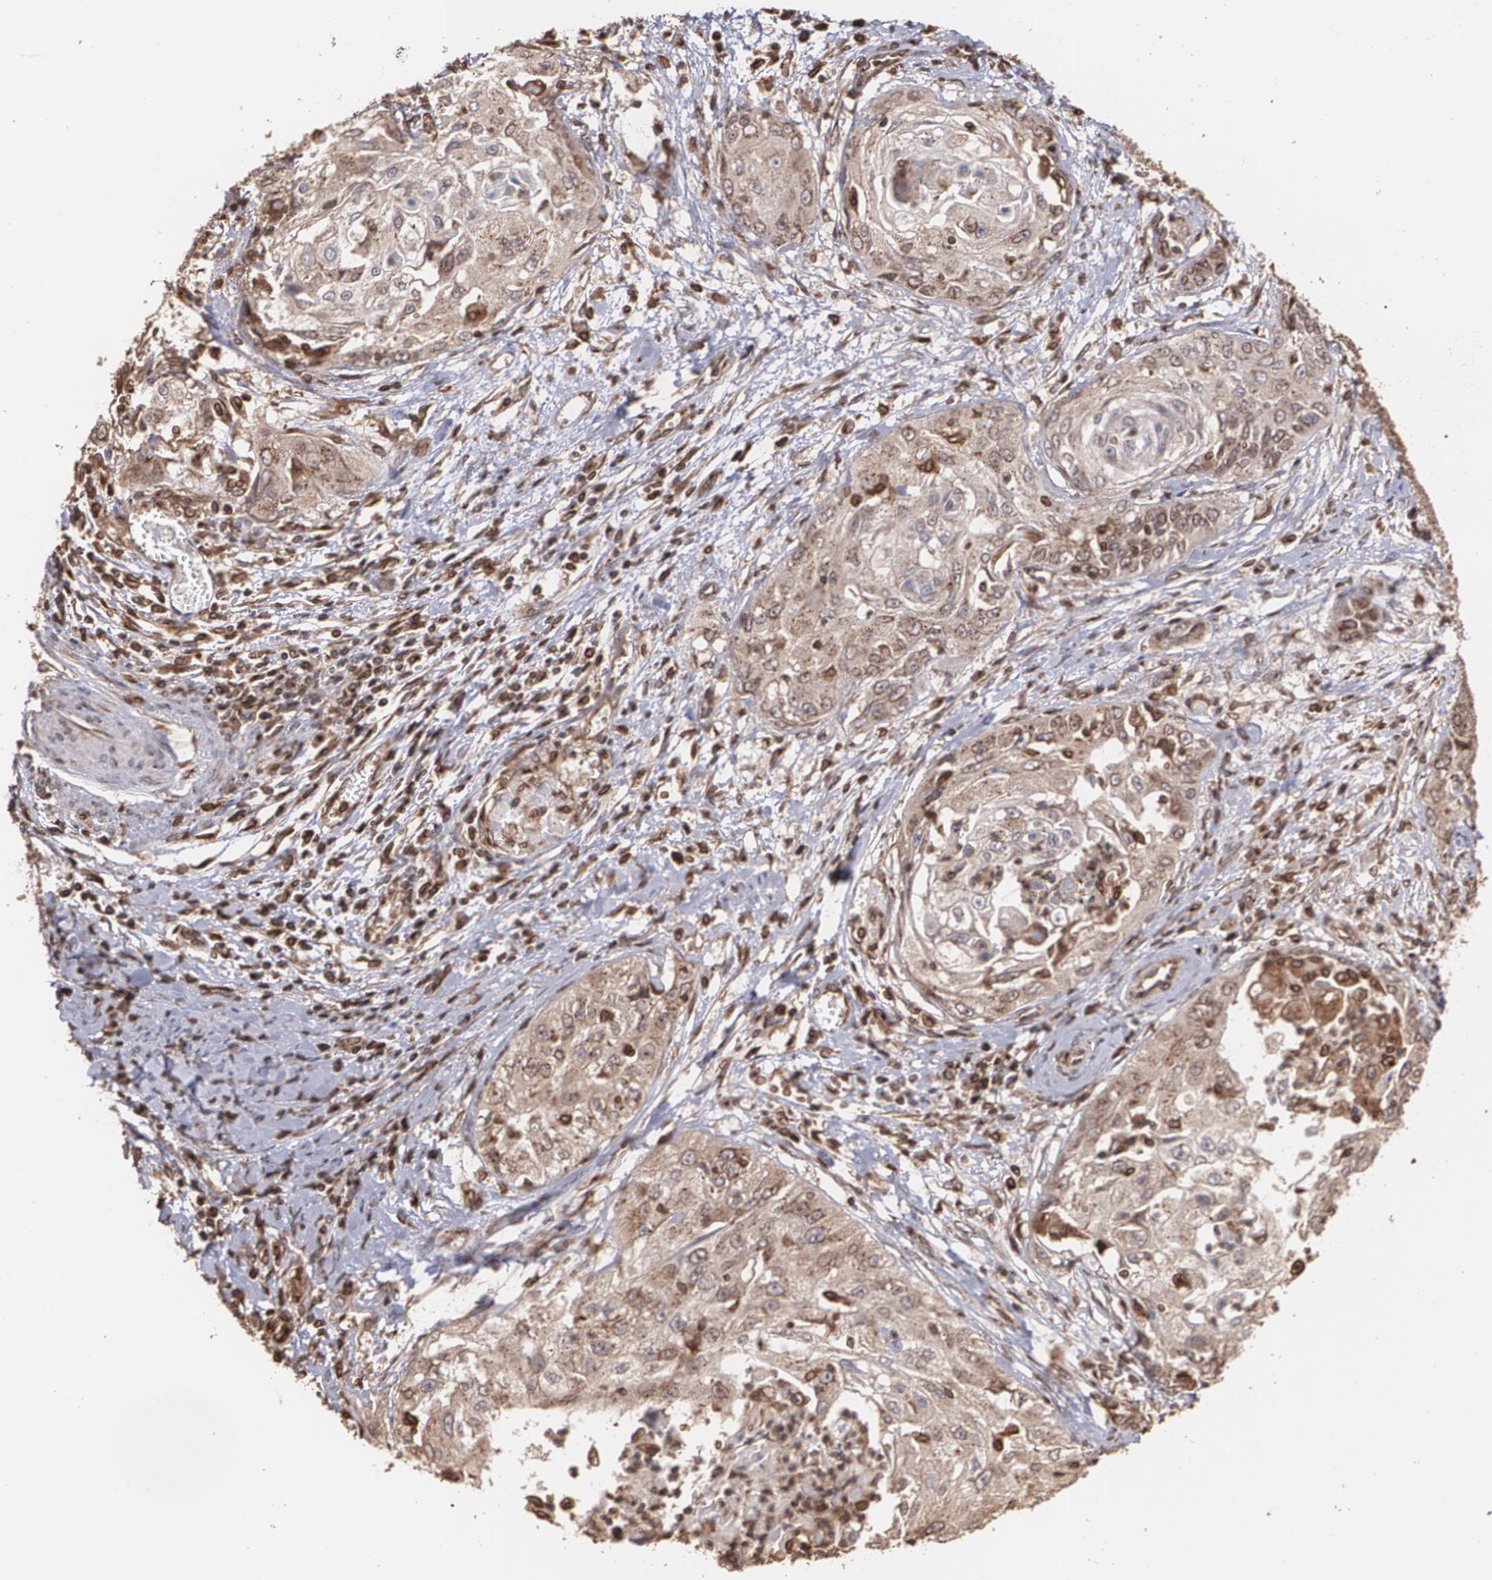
{"staining": {"intensity": "moderate", "quantity": ">75%", "location": "cytoplasmic/membranous"}, "tissue": "cervical cancer", "cell_type": "Tumor cells", "image_type": "cancer", "snomed": [{"axis": "morphology", "description": "Squamous cell carcinoma, NOS"}, {"axis": "topography", "description": "Cervix"}], "caption": "Moderate cytoplasmic/membranous protein expression is identified in approximately >75% of tumor cells in cervical cancer (squamous cell carcinoma). Immunohistochemistry (ihc) stains the protein in brown and the nuclei are stained blue.", "gene": "TRIP11", "patient": {"sex": "female", "age": 64}}